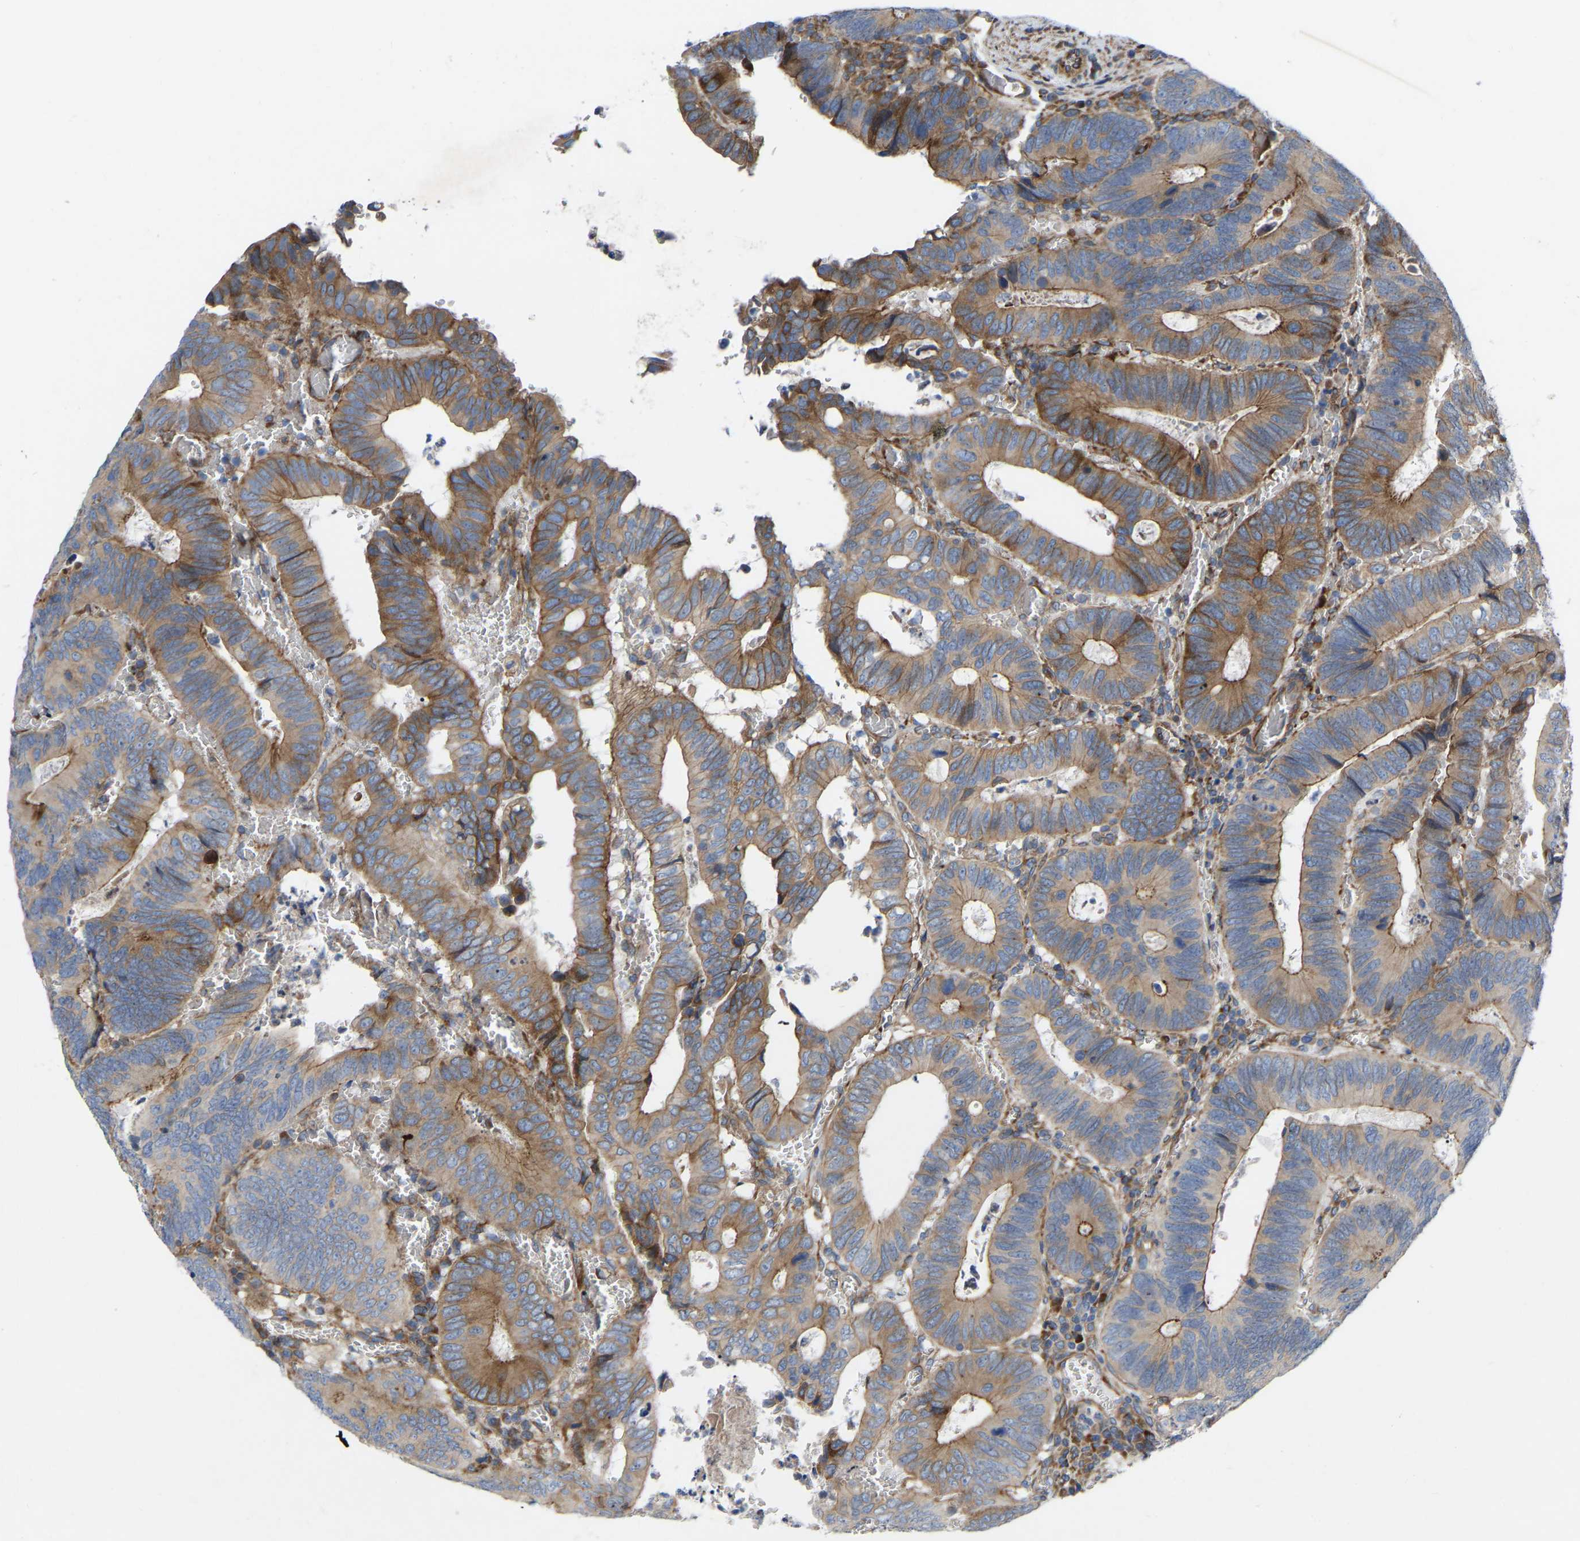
{"staining": {"intensity": "moderate", "quantity": ">75%", "location": "cytoplasmic/membranous"}, "tissue": "colorectal cancer", "cell_type": "Tumor cells", "image_type": "cancer", "snomed": [{"axis": "morphology", "description": "Inflammation, NOS"}, {"axis": "morphology", "description": "Adenocarcinoma, NOS"}, {"axis": "topography", "description": "Colon"}], "caption": "Immunohistochemical staining of colorectal cancer (adenocarcinoma) demonstrates medium levels of moderate cytoplasmic/membranous protein positivity in about >75% of tumor cells.", "gene": "TOR1B", "patient": {"sex": "male", "age": 72}}